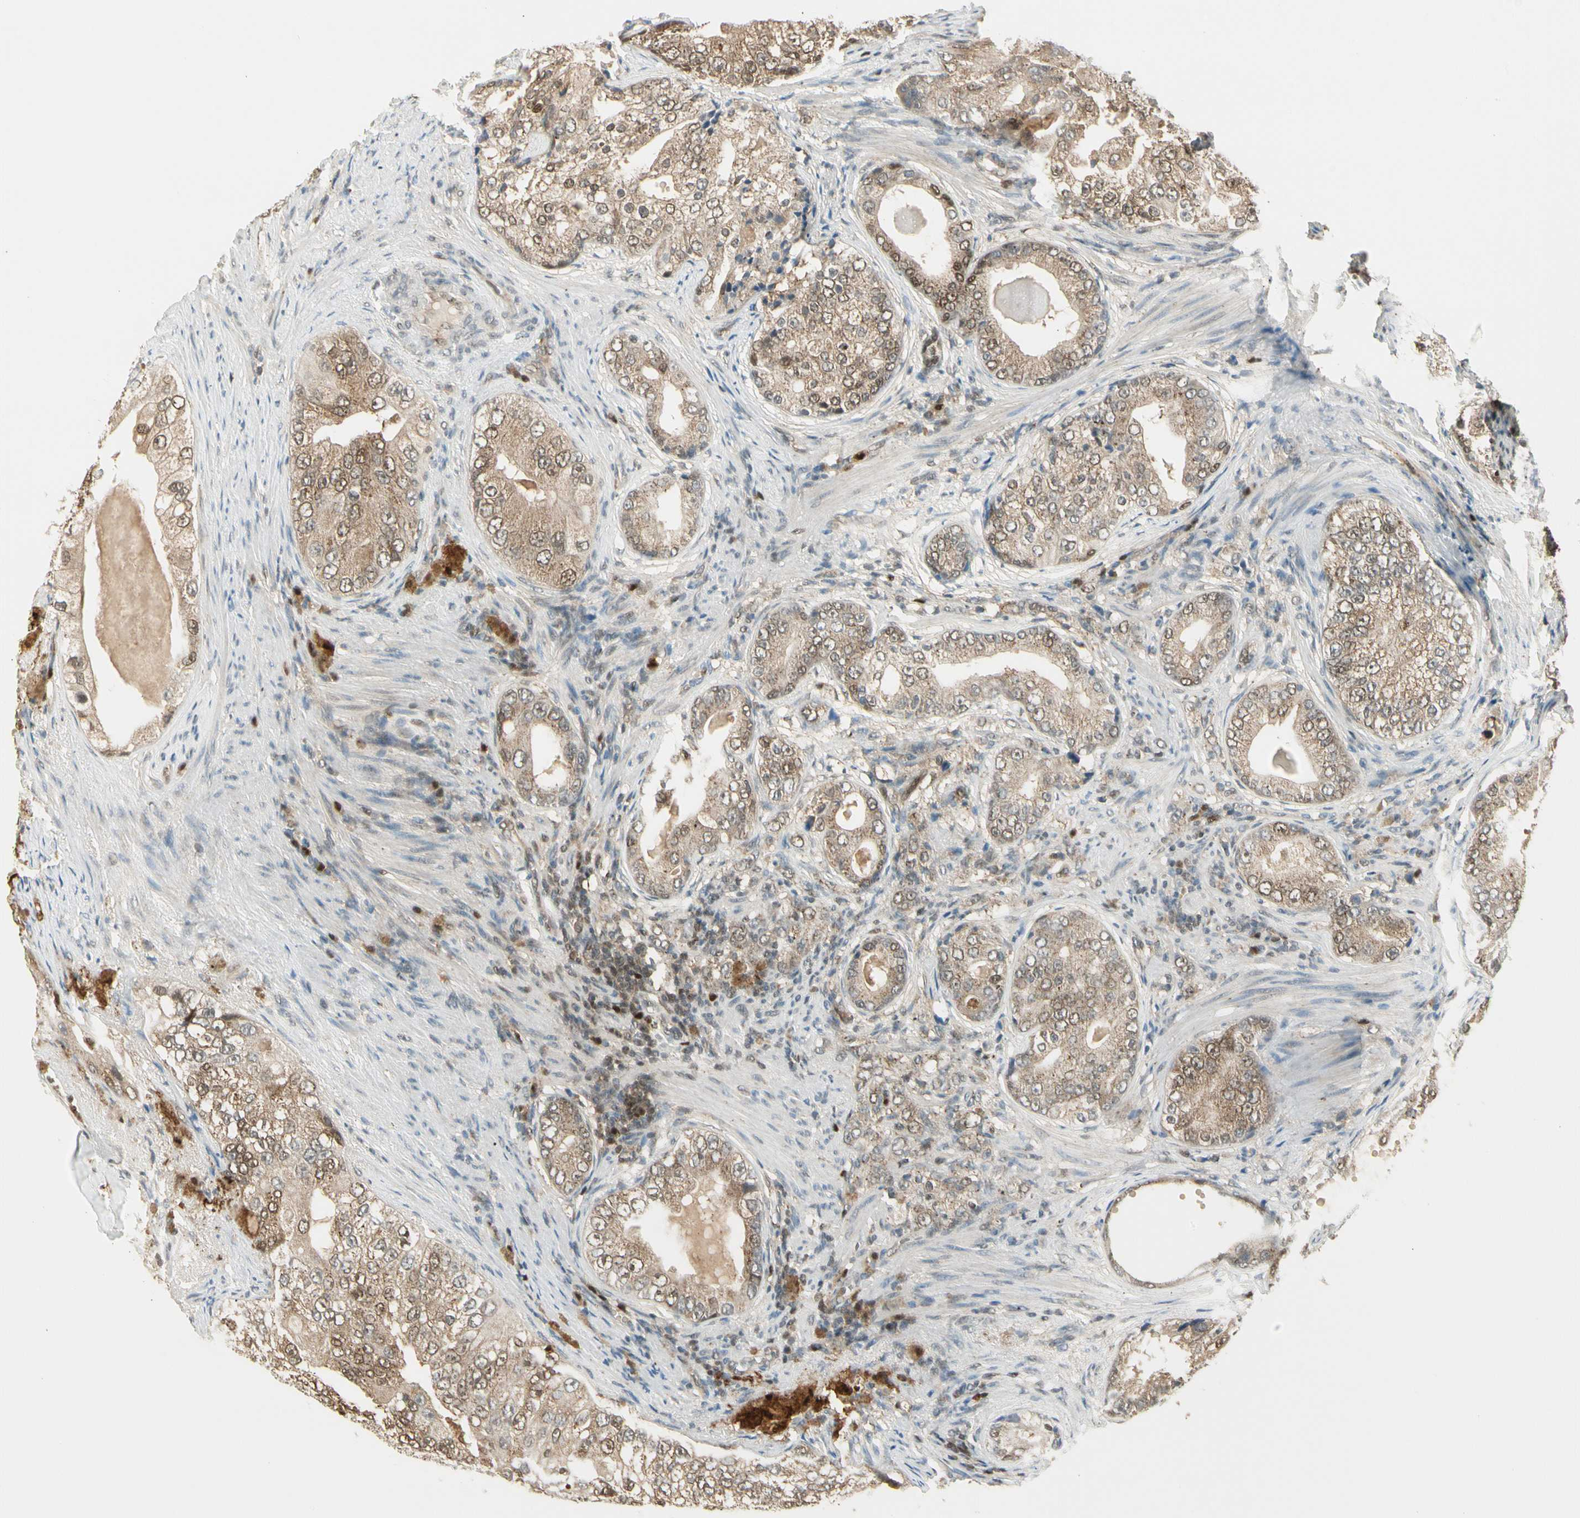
{"staining": {"intensity": "moderate", "quantity": ">75%", "location": "cytoplasmic/membranous,nuclear"}, "tissue": "prostate cancer", "cell_type": "Tumor cells", "image_type": "cancer", "snomed": [{"axis": "morphology", "description": "Adenocarcinoma, High grade"}, {"axis": "topography", "description": "Prostate"}], "caption": "A brown stain highlights moderate cytoplasmic/membranous and nuclear staining of a protein in human adenocarcinoma (high-grade) (prostate) tumor cells.", "gene": "LTA4H", "patient": {"sex": "male", "age": 66}}